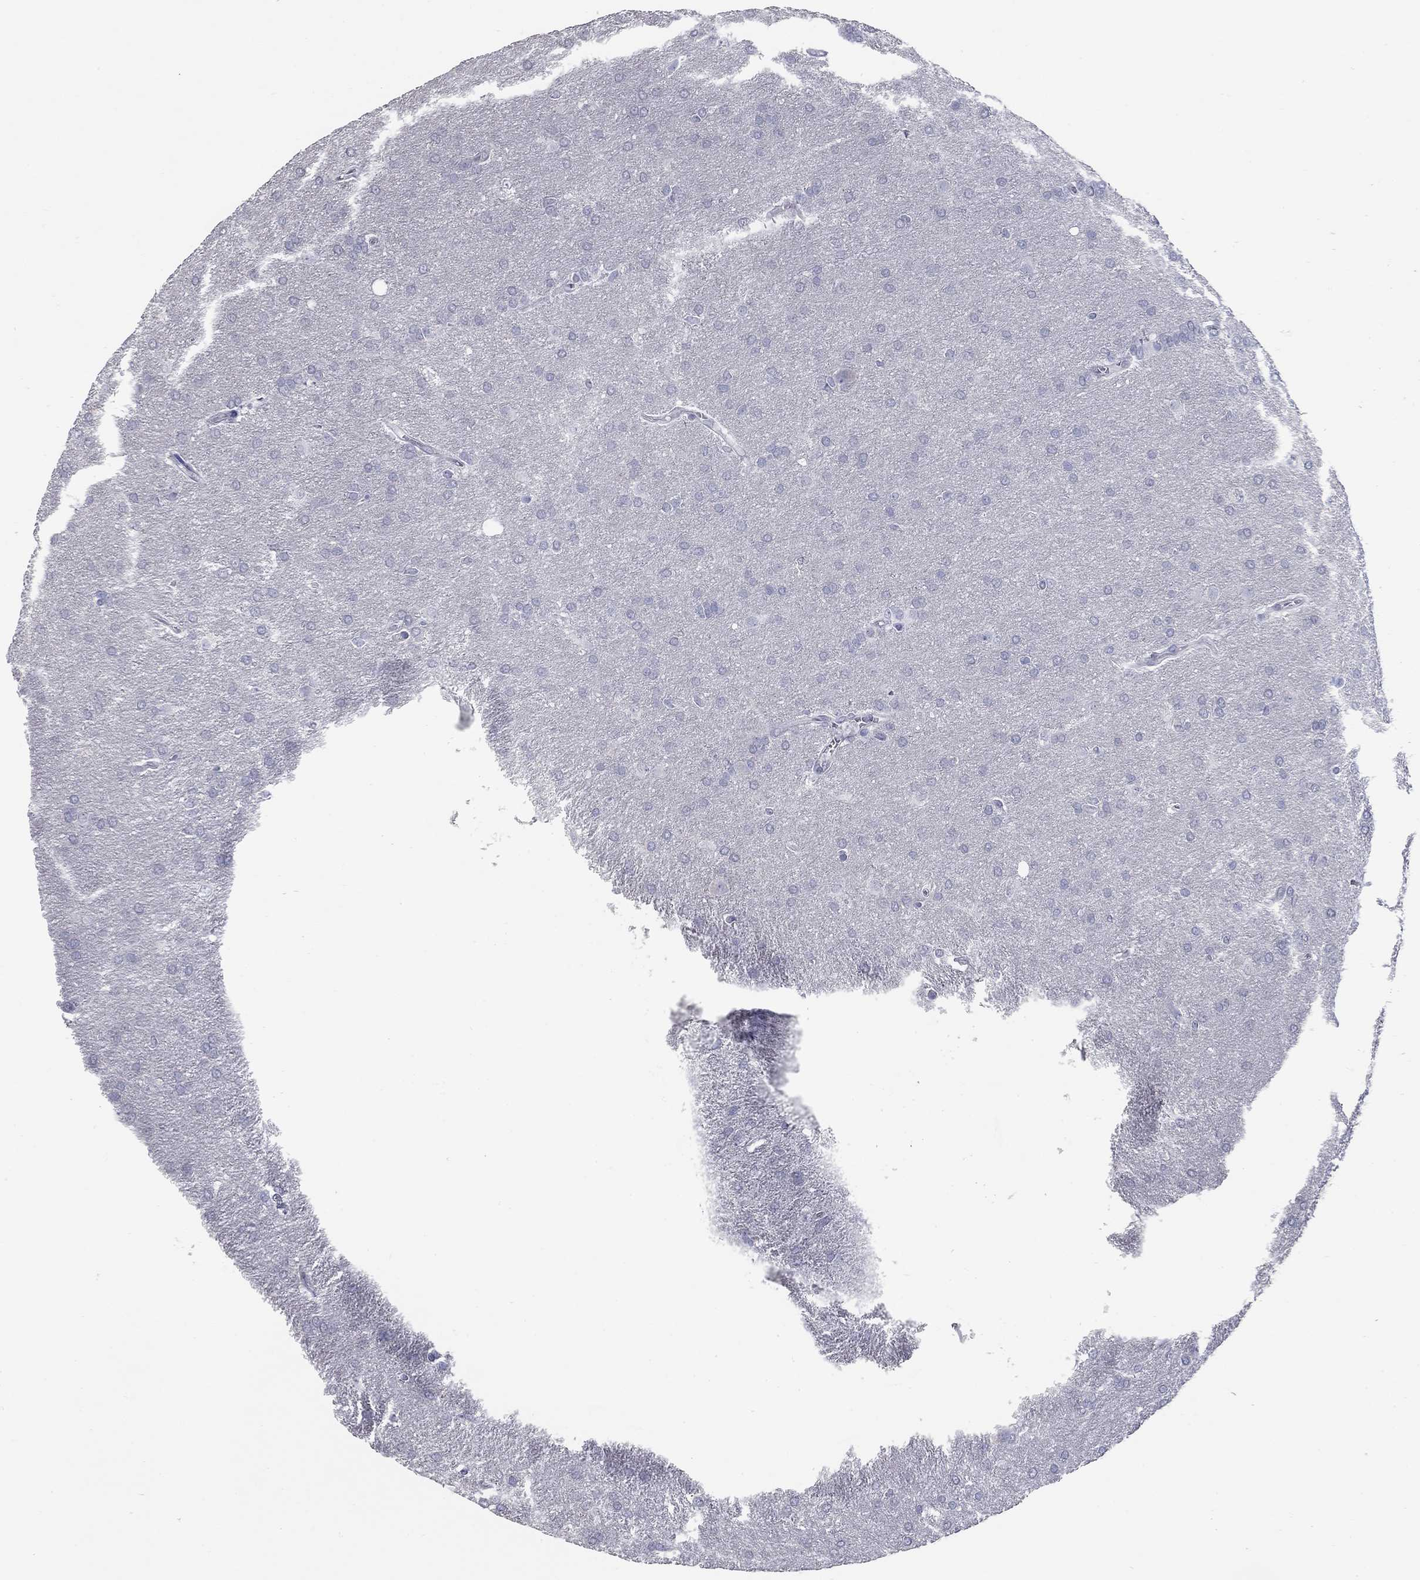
{"staining": {"intensity": "negative", "quantity": "none", "location": "none"}, "tissue": "glioma", "cell_type": "Tumor cells", "image_type": "cancer", "snomed": [{"axis": "morphology", "description": "Glioma, malignant, Low grade"}, {"axis": "topography", "description": "Brain"}], "caption": "Immunohistochemistry histopathology image of human malignant low-grade glioma stained for a protein (brown), which exhibits no positivity in tumor cells.", "gene": "TAC1", "patient": {"sex": "female", "age": 32}}